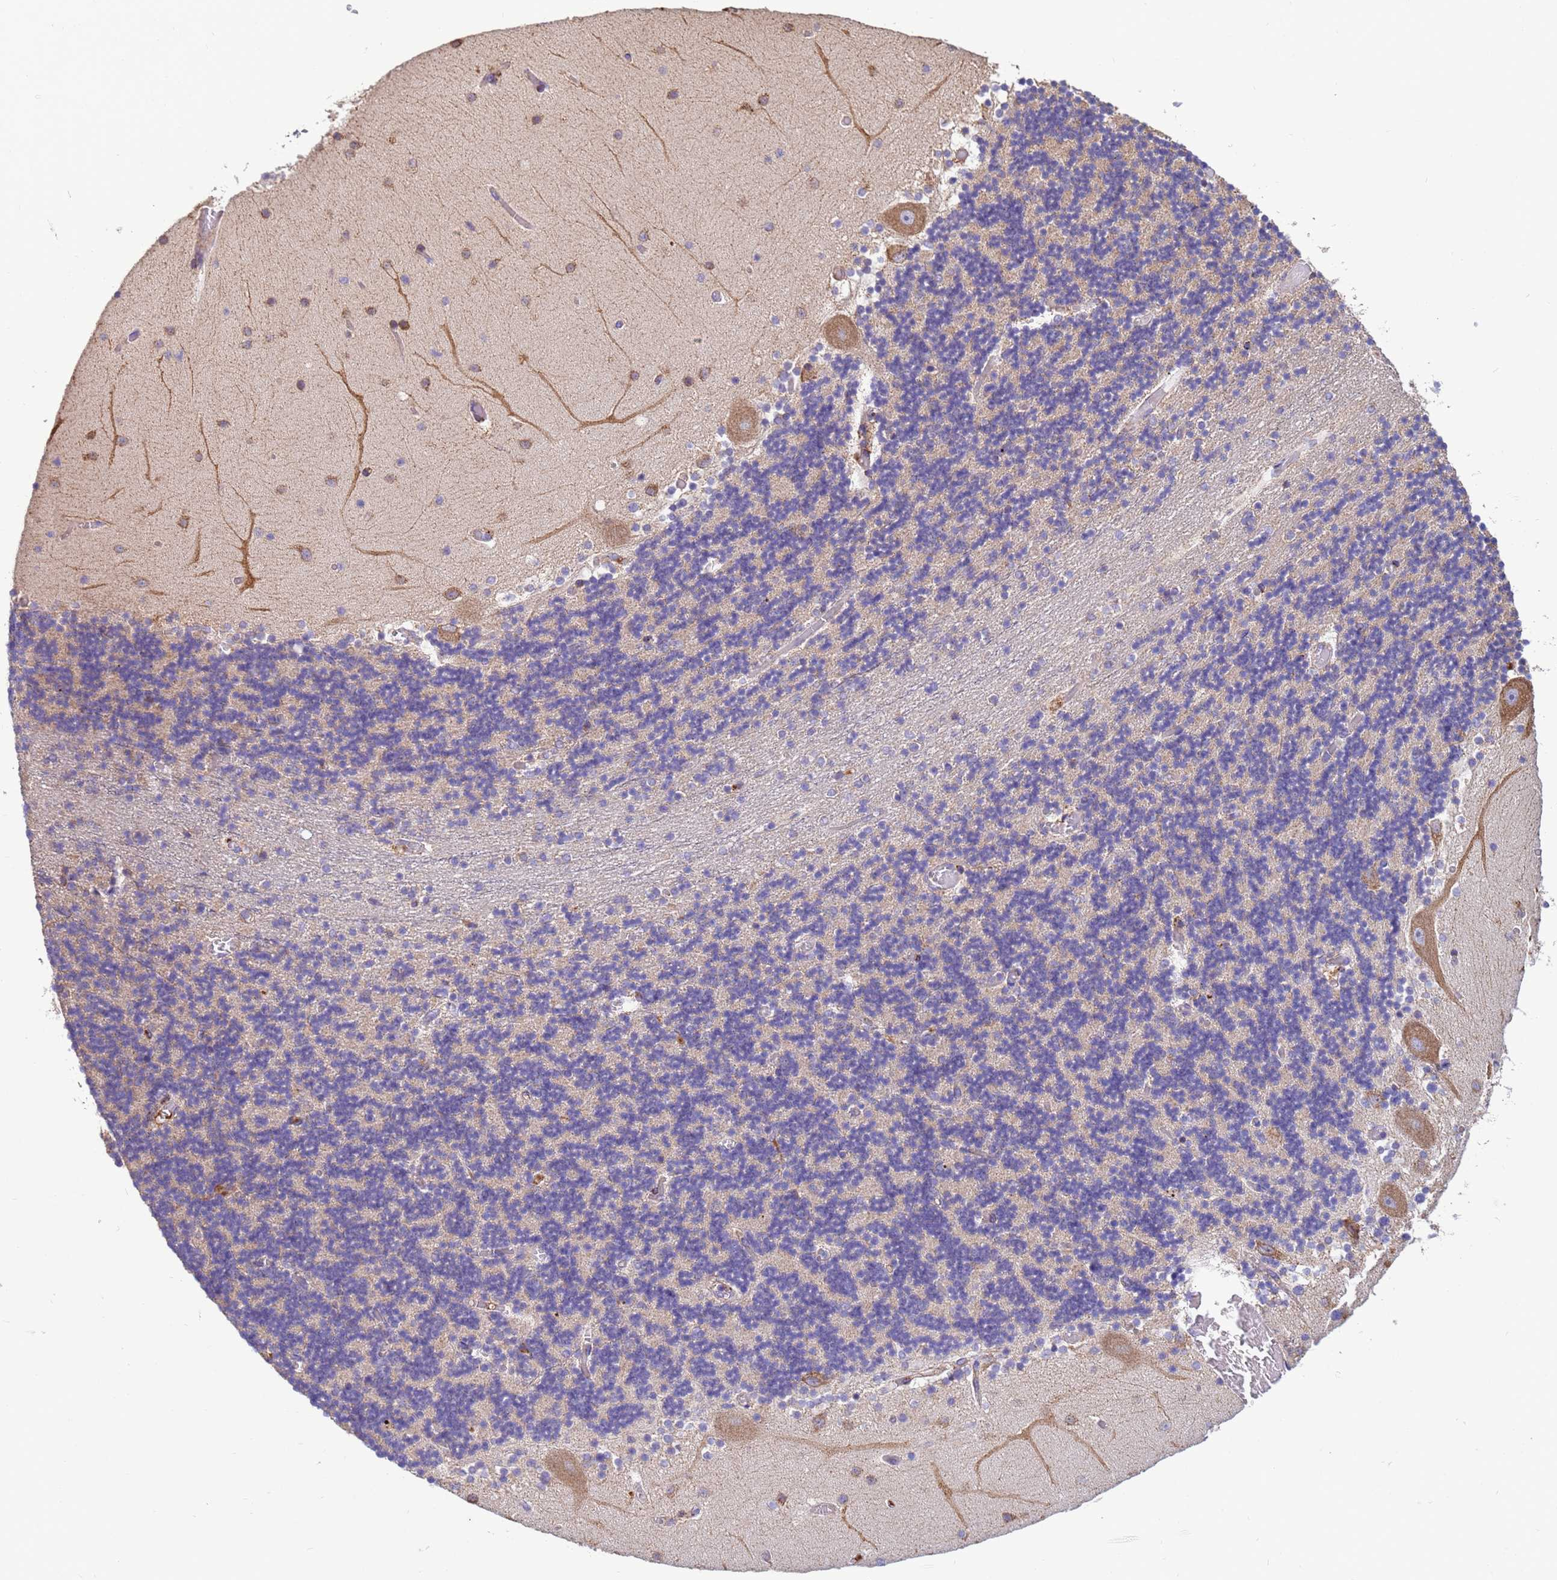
{"staining": {"intensity": "negative", "quantity": "none", "location": "none"}, "tissue": "cerebellum", "cell_type": "Cells in granular layer", "image_type": "normal", "snomed": [{"axis": "morphology", "description": "Normal tissue, NOS"}, {"axis": "topography", "description": "Cerebellum"}], "caption": "High power microscopy image of an IHC photomicrograph of benign cerebellum, revealing no significant positivity in cells in granular layer. (DAB immunohistochemistry, high magnification).", "gene": "THAP5", "patient": {"sex": "female", "age": 28}}